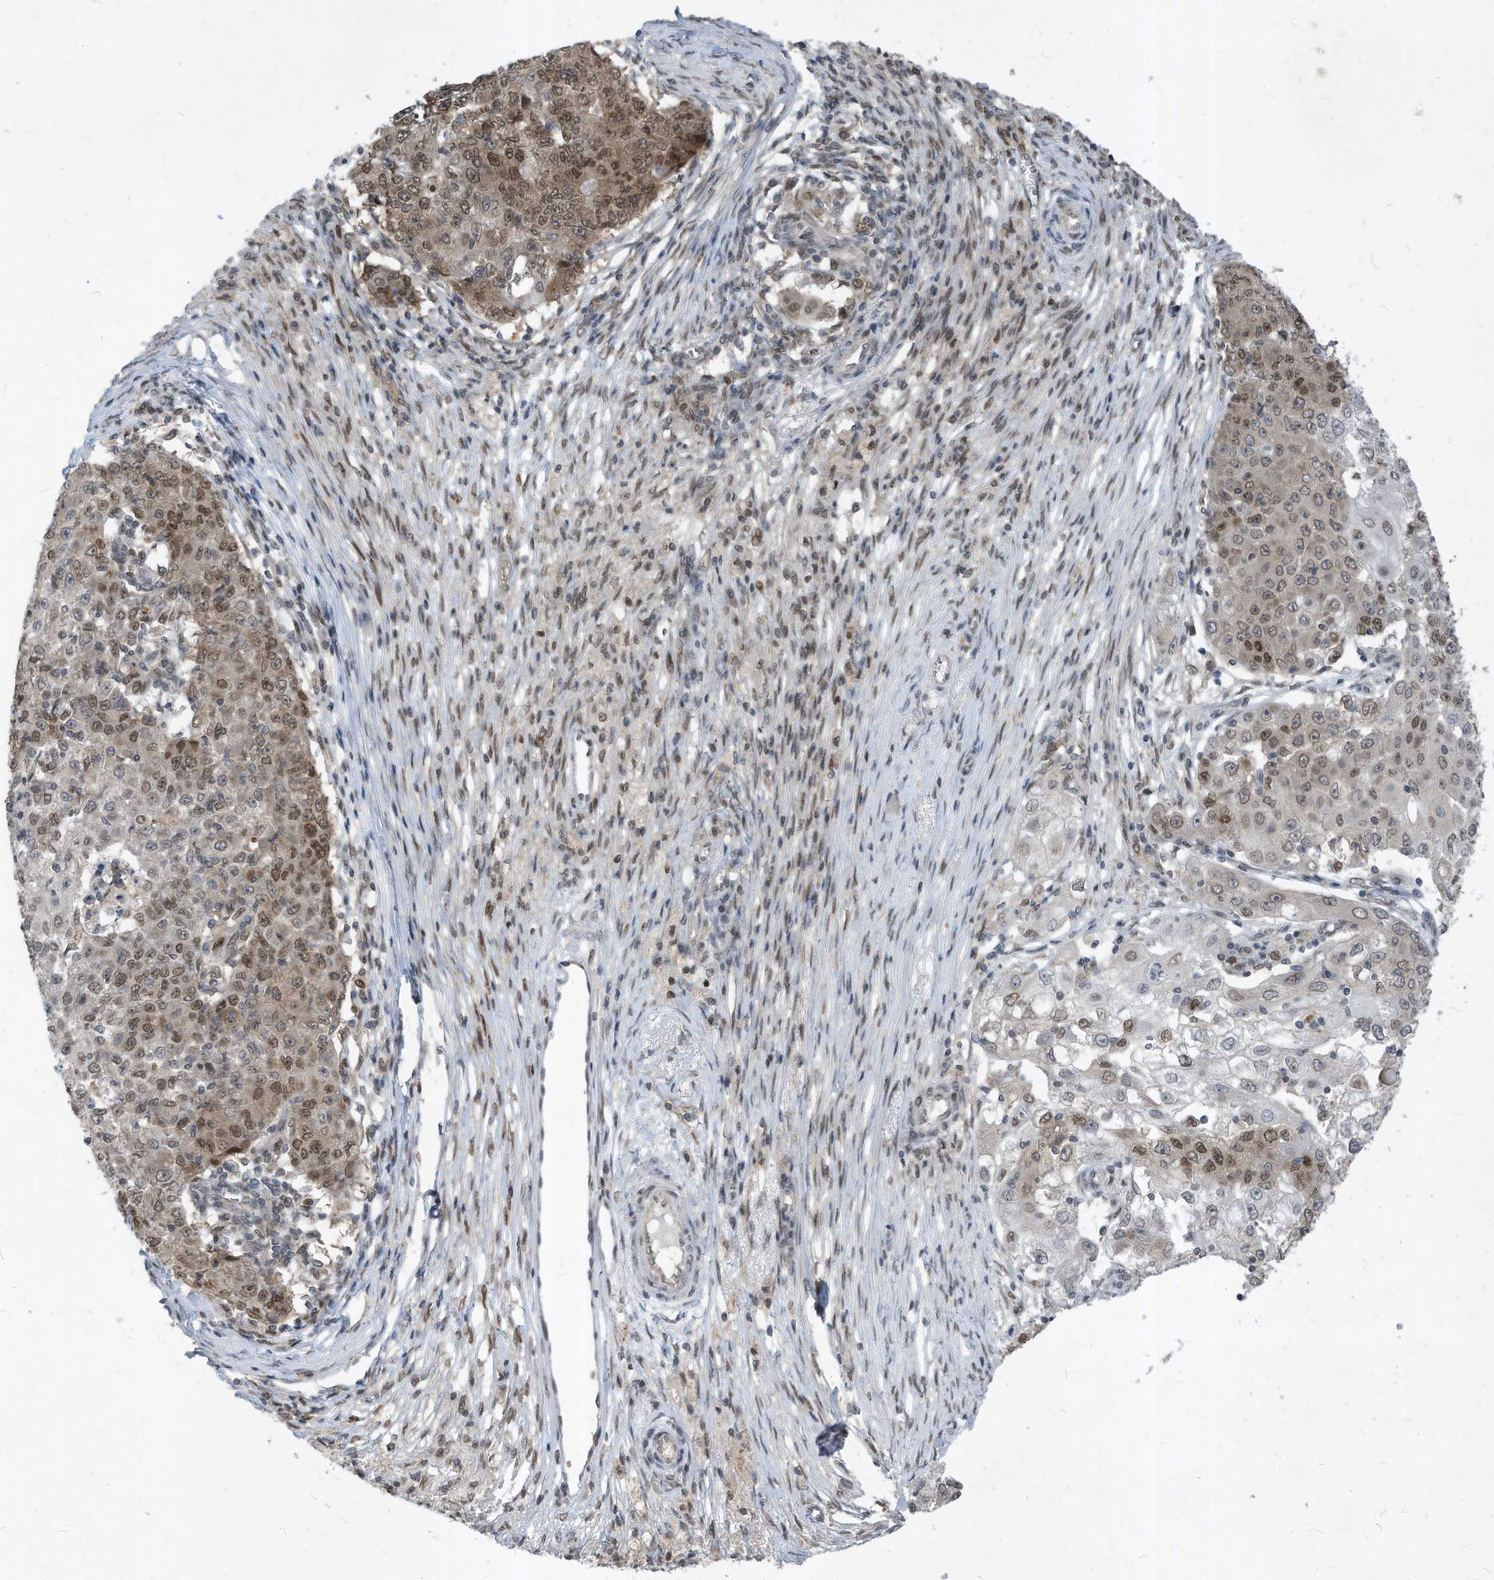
{"staining": {"intensity": "moderate", "quantity": "25%-75%", "location": "nuclear"}, "tissue": "ovarian cancer", "cell_type": "Tumor cells", "image_type": "cancer", "snomed": [{"axis": "morphology", "description": "Carcinoma, endometroid"}, {"axis": "topography", "description": "Ovary"}], "caption": "Immunohistochemical staining of human endometroid carcinoma (ovarian) displays medium levels of moderate nuclear positivity in about 25%-75% of tumor cells.", "gene": "KPNB1", "patient": {"sex": "female", "age": 42}}